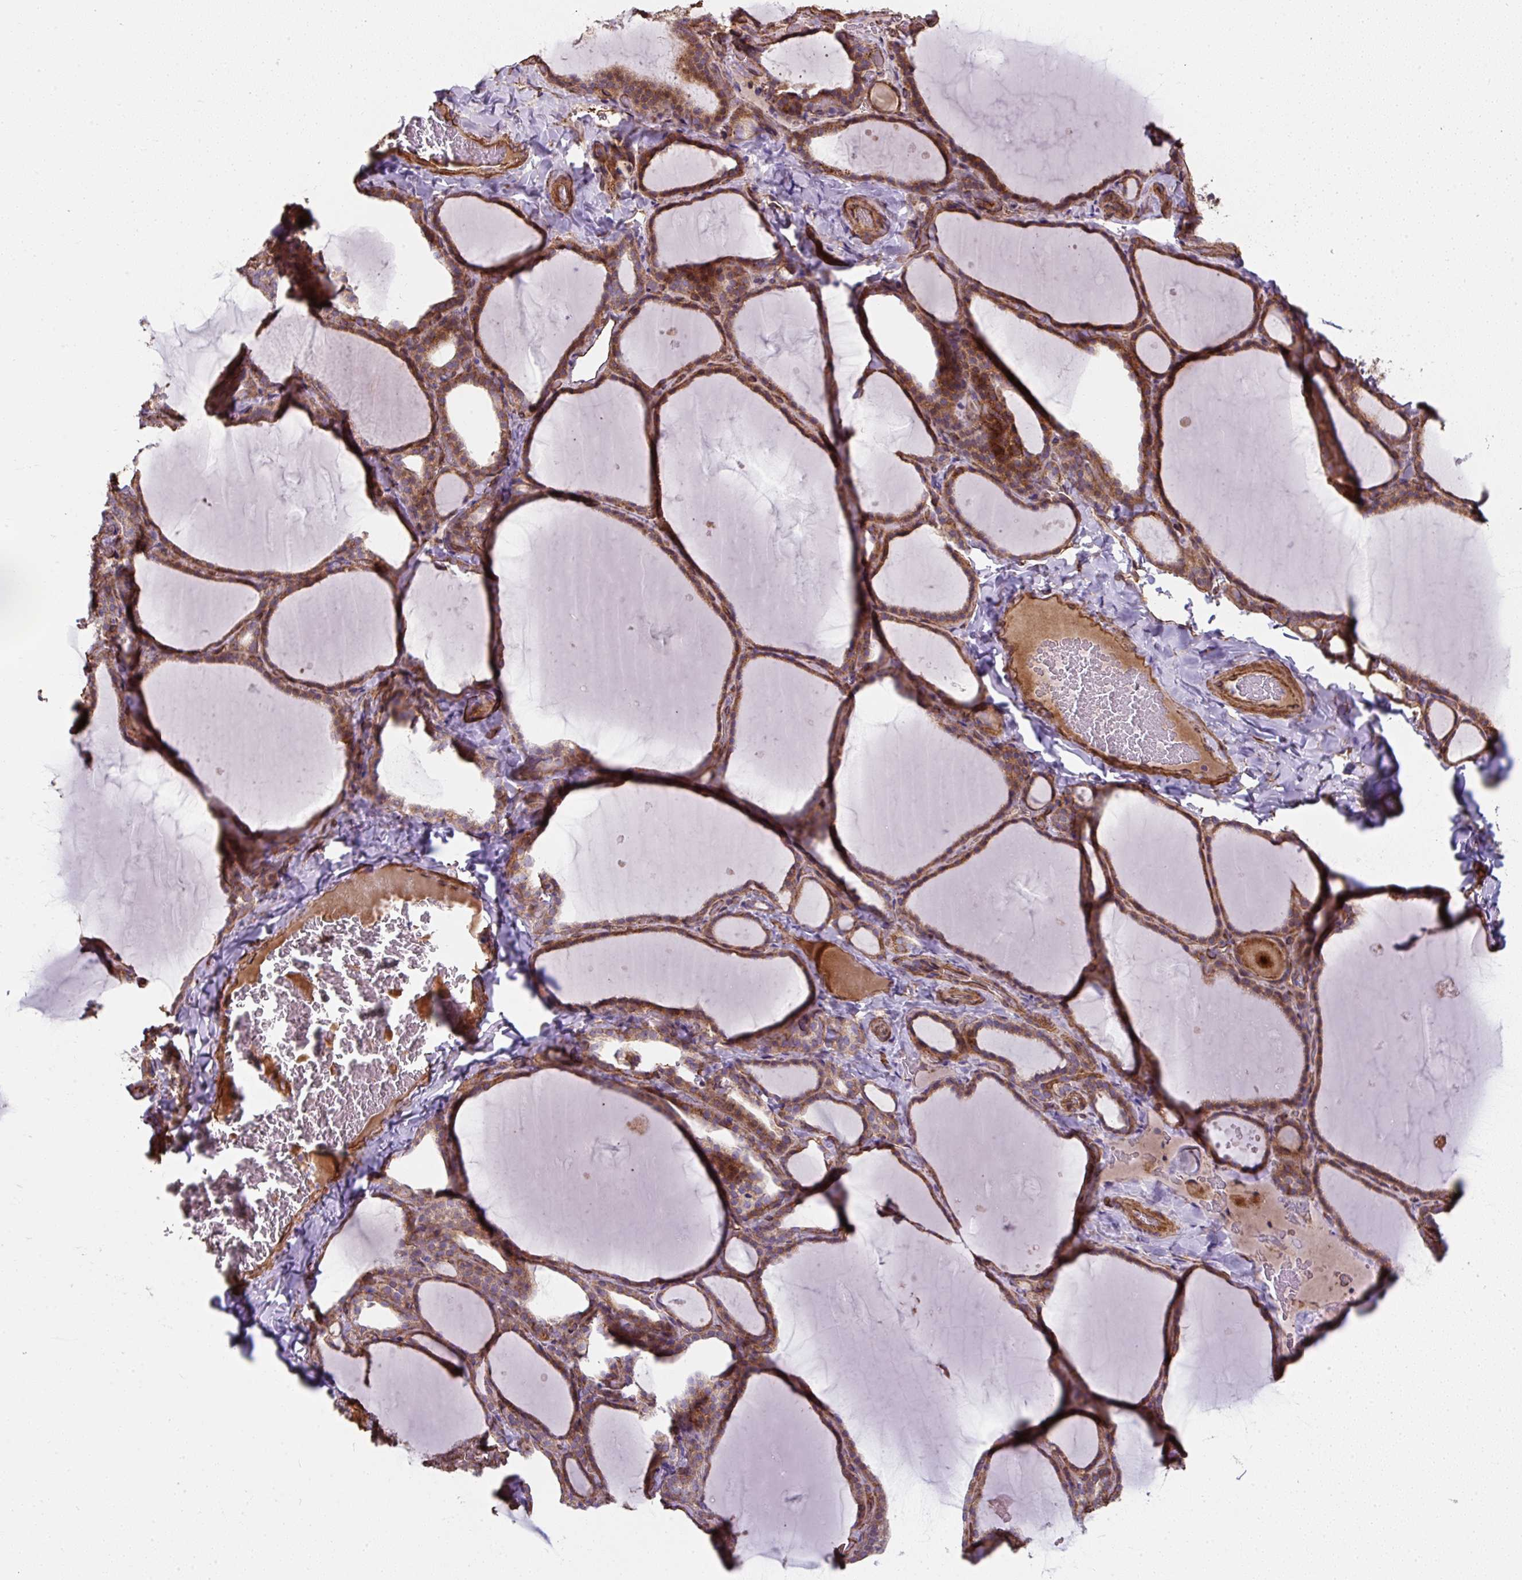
{"staining": {"intensity": "moderate", "quantity": ">75%", "location": "cytoplasmic/membranous"}, "tissue": "thyroid gland", "cell_type": "Glandular cells", "image_type": "normal", "snomed": [{"axis": "morphology", "description": "Normal tissue, NOS"}, {"axis": "topography", "description": "Thyroid gland"}], "caption": "Moderate cytoplasmic/membranous staining for a protein is identified in approximately >75% of glandular cells of unremarkable thyroid gland using immunohistochemistry (IHC).", "gene": "ANKUB1", "patient": {"sex": "female", "age": 22}}